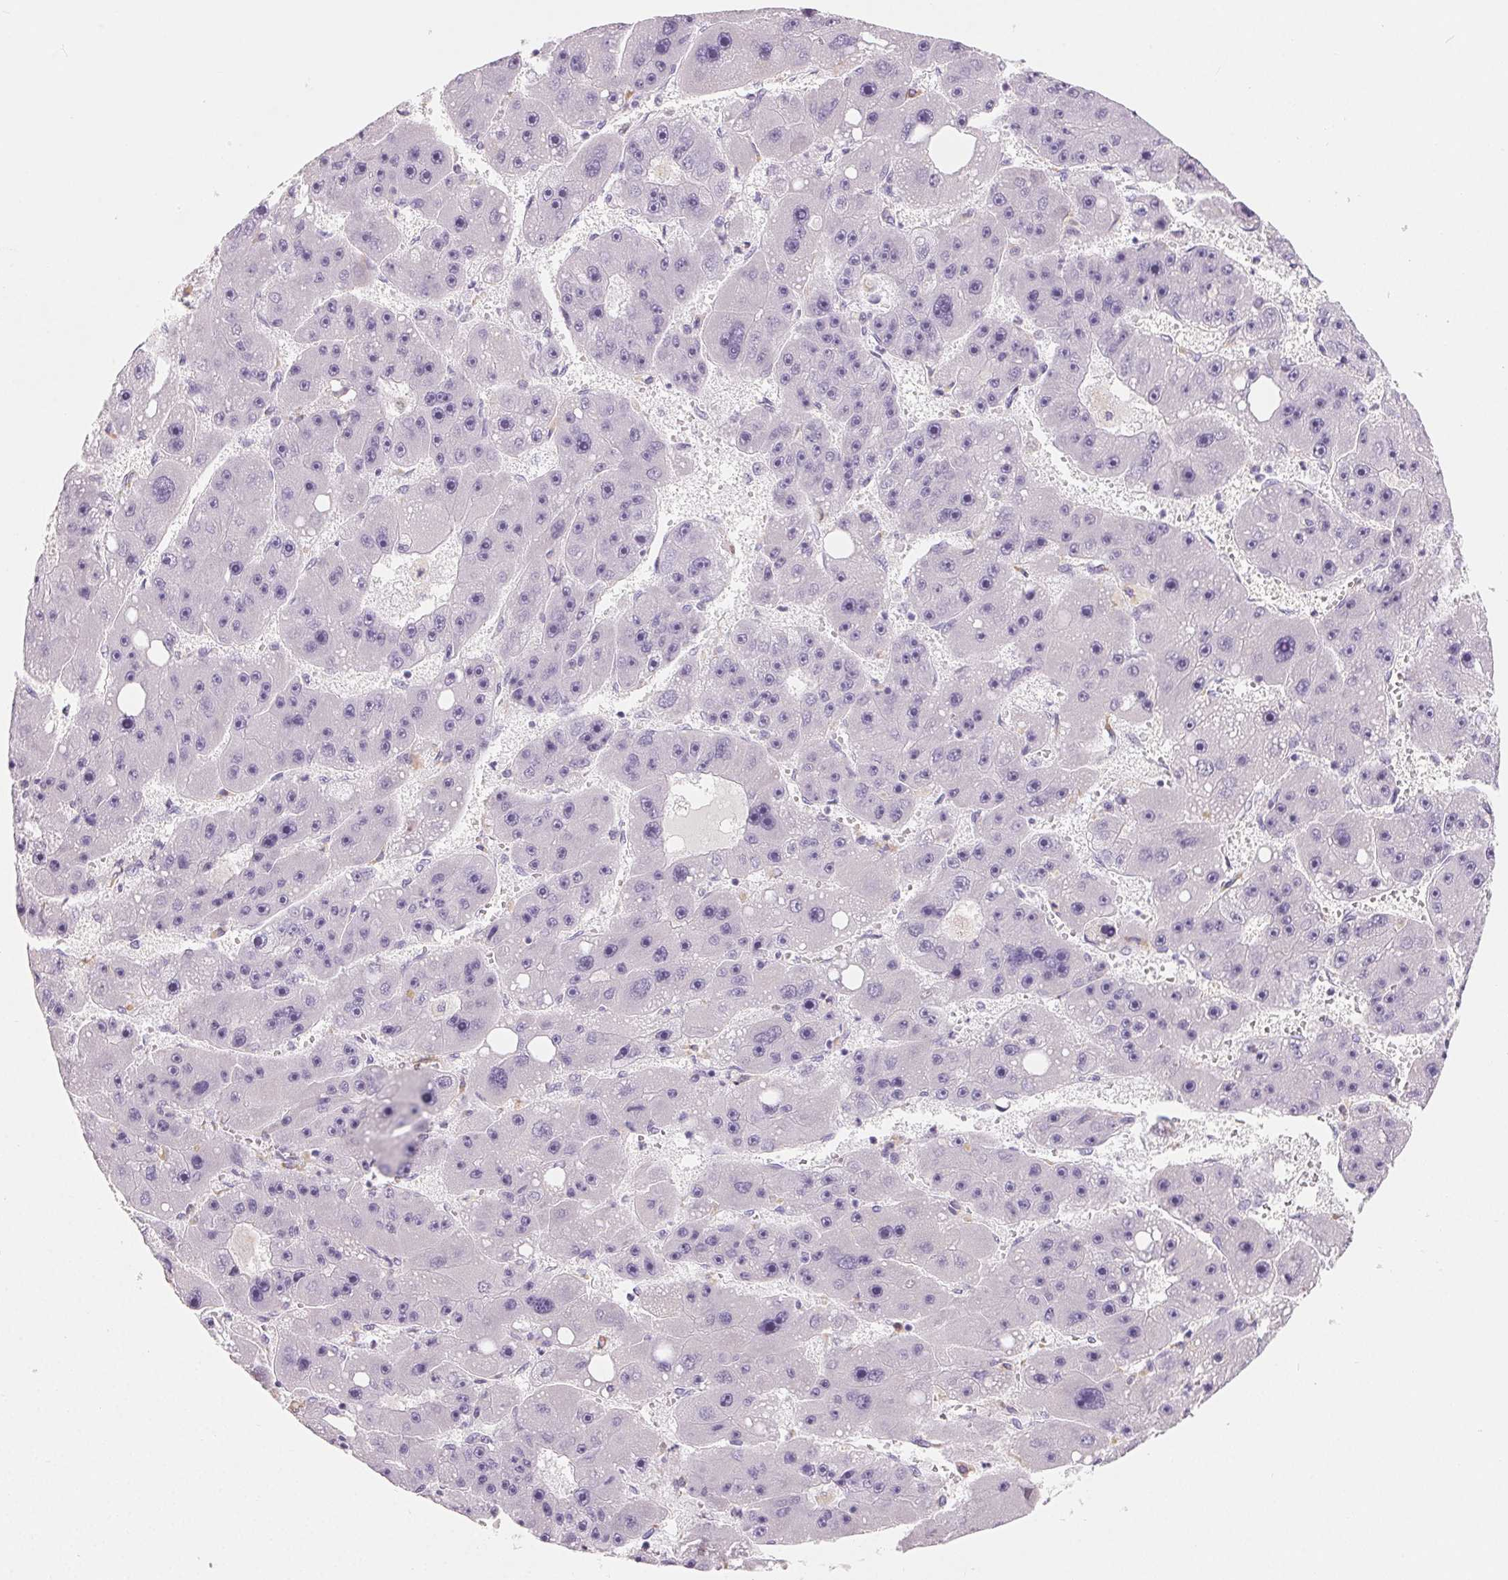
{"staining": {"intensity": "negative", "quantity": "none", "location": "none"}, "tissue": "liver cancer", "cell_type": "Tumor cells", "image_type": "cancer", "snomed": [{"axis": "morphology", "description": "Carcinoma, Hepatocellular, NOS"}, {"axis": "topography", "description": "Liver"}], "caption": "Liver cancer (hepatocellular carcinoma) stained for a protein using immunohistochemistry (IHC) exhibits no staining tumor cells.", "gene": "SPACA5B", "patient": {"sex": "female", "age": 61}}